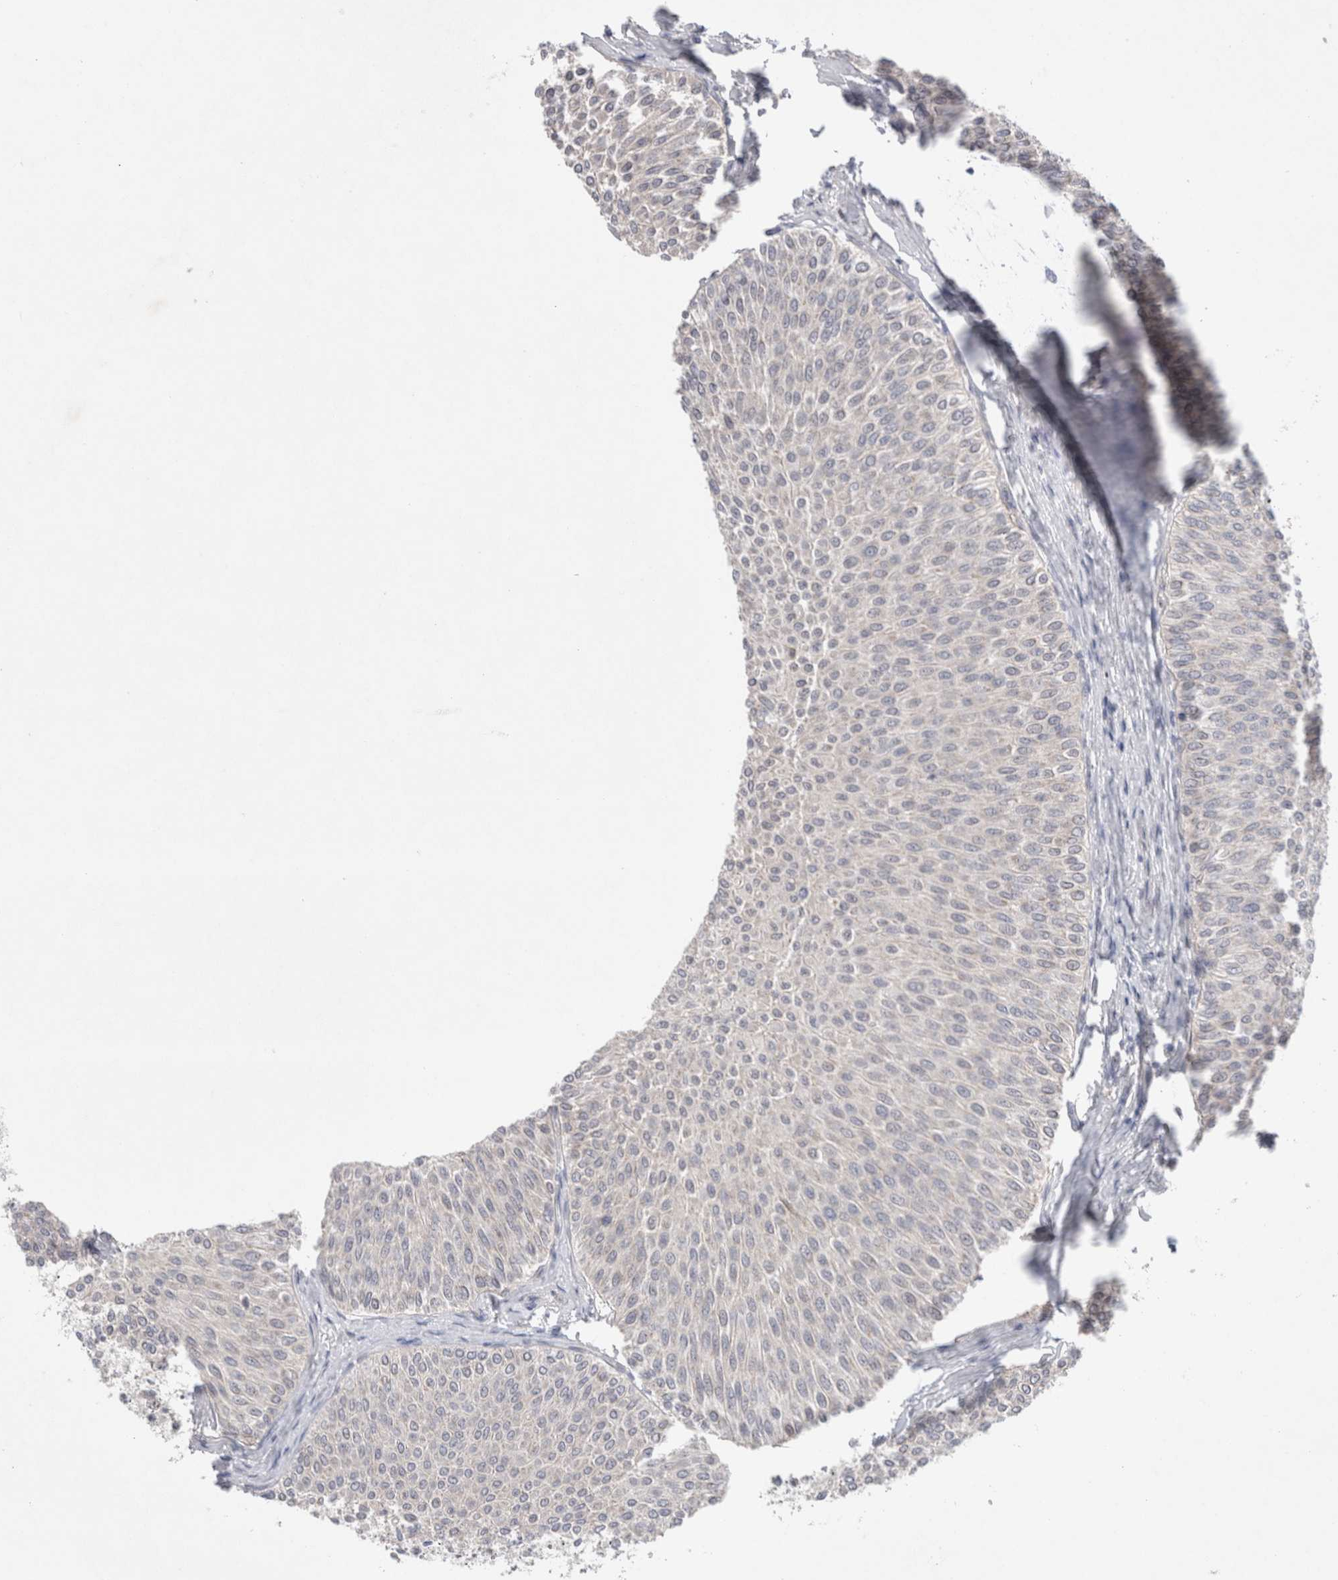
{"staining": {"intensity": "negative", "quantity": "none", "location": "none"}, "tissue": "urothelial cancer", "cell_type": "Tumor cells", "image_type": "cancer", "snomed": [{"axis": "morphology", "description": "Urothelial carcinoma, Low grade"}, {"axis": "topography", "description": "Urinary bladder"}], "caption": "High power microscopy image of an immunohistochemistry photomicrograph of urothelial cancer, revealing no significant expression in tumor cells.", "gene": "BICD2", "patient": {"sex": "male", "age": 78}}